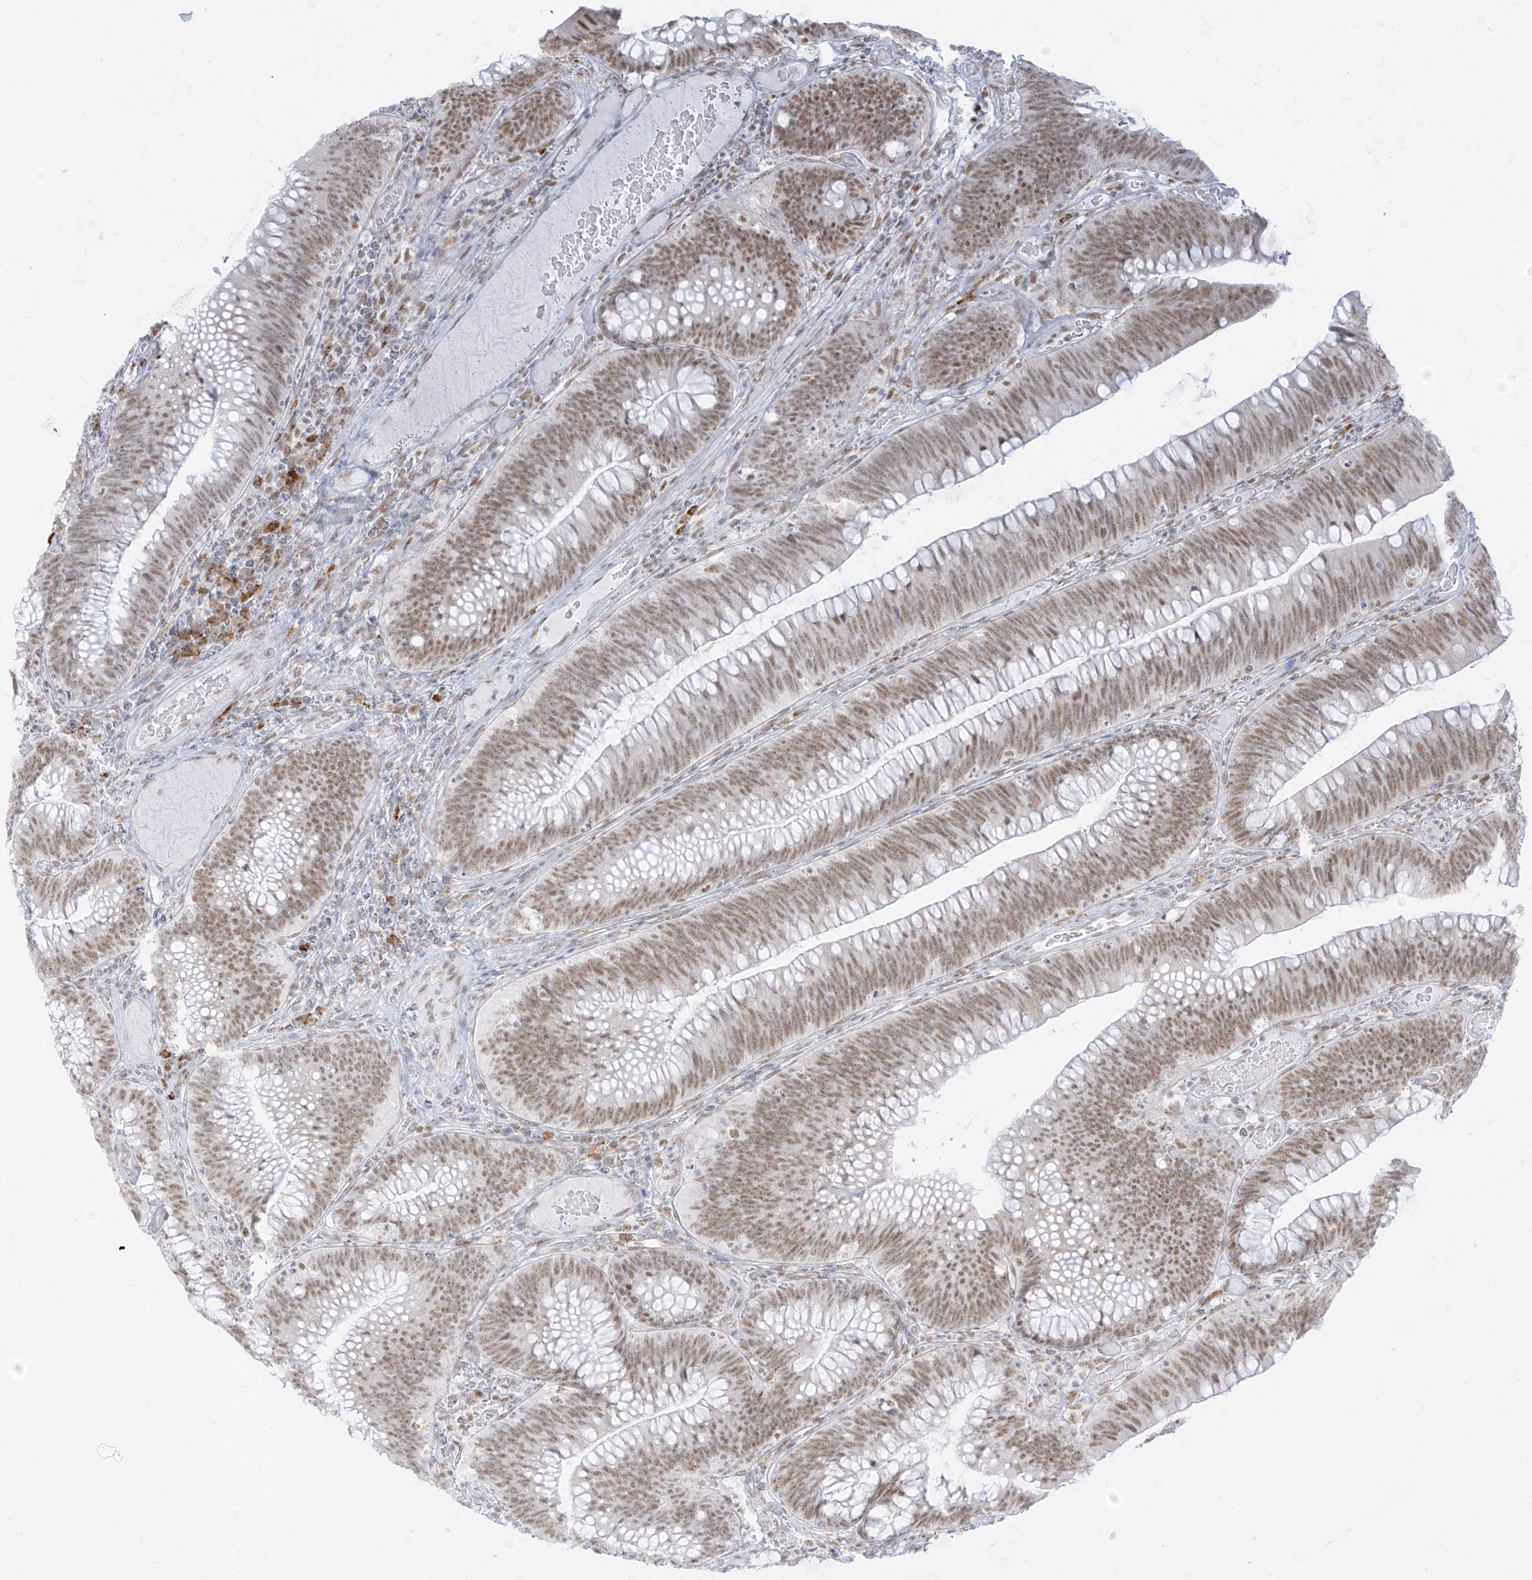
{"staining": {"intensity": "moderate", "quantity": ">75%", "location": "nuclear"}, "tissue": "colorectal cancer", "cell_type": "Tumor cells", "image_type": "cancer", "snomed": [{"axis": "morphology", "description": "Normal tissue, NOS"}, {"axis": "topography", "description": "Colon"}], "caption": "Colorectal cancer stained with IHC exhibits moderate nuclear positivity in about >75% of tumor cells.", "gene": "SUPT5H", "patient": {"sex": "female", "age": 82}}